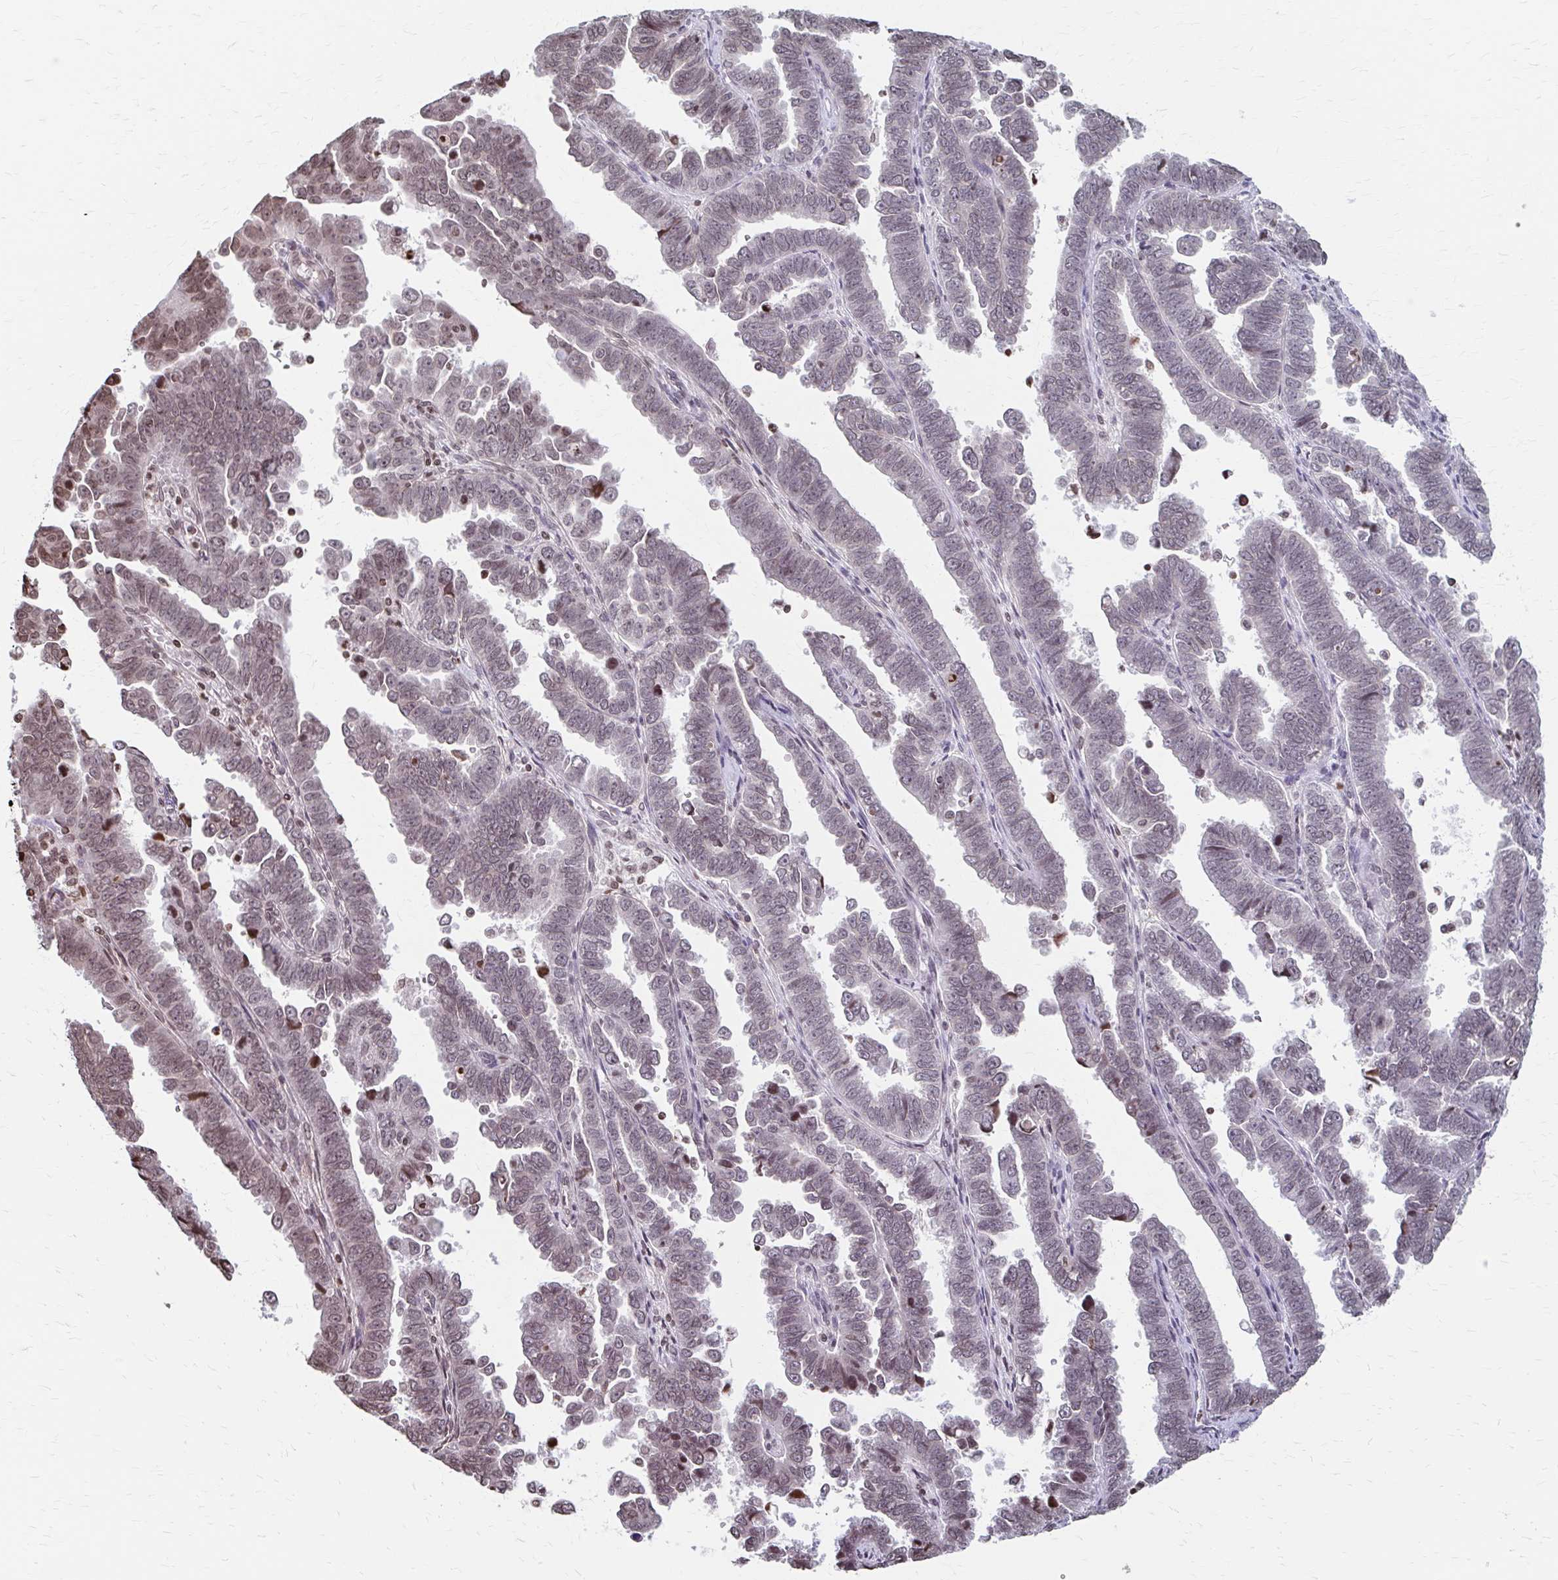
{"staining": {"intensity": "moderate", "quantity": "25%-75%", "location": "nuclear"}, "tissue": "endometrial cancer", "cell_type": "Tumor cells", "image_type": "cancer", "snomed": [{"axis": "morphology", "description": "Adenocarcinoma, NOS"}, {"axis": "topography", "description": "Endometrium"}], "caption": "Immunohistochemical staining of human adenocarcinoma (endometrial) shows medium levels of moderate nuclear staining in approximately 25%-75% of tumor cells.", "gene": "ORC3", "patient": {"sex": "female", "age": 75}}